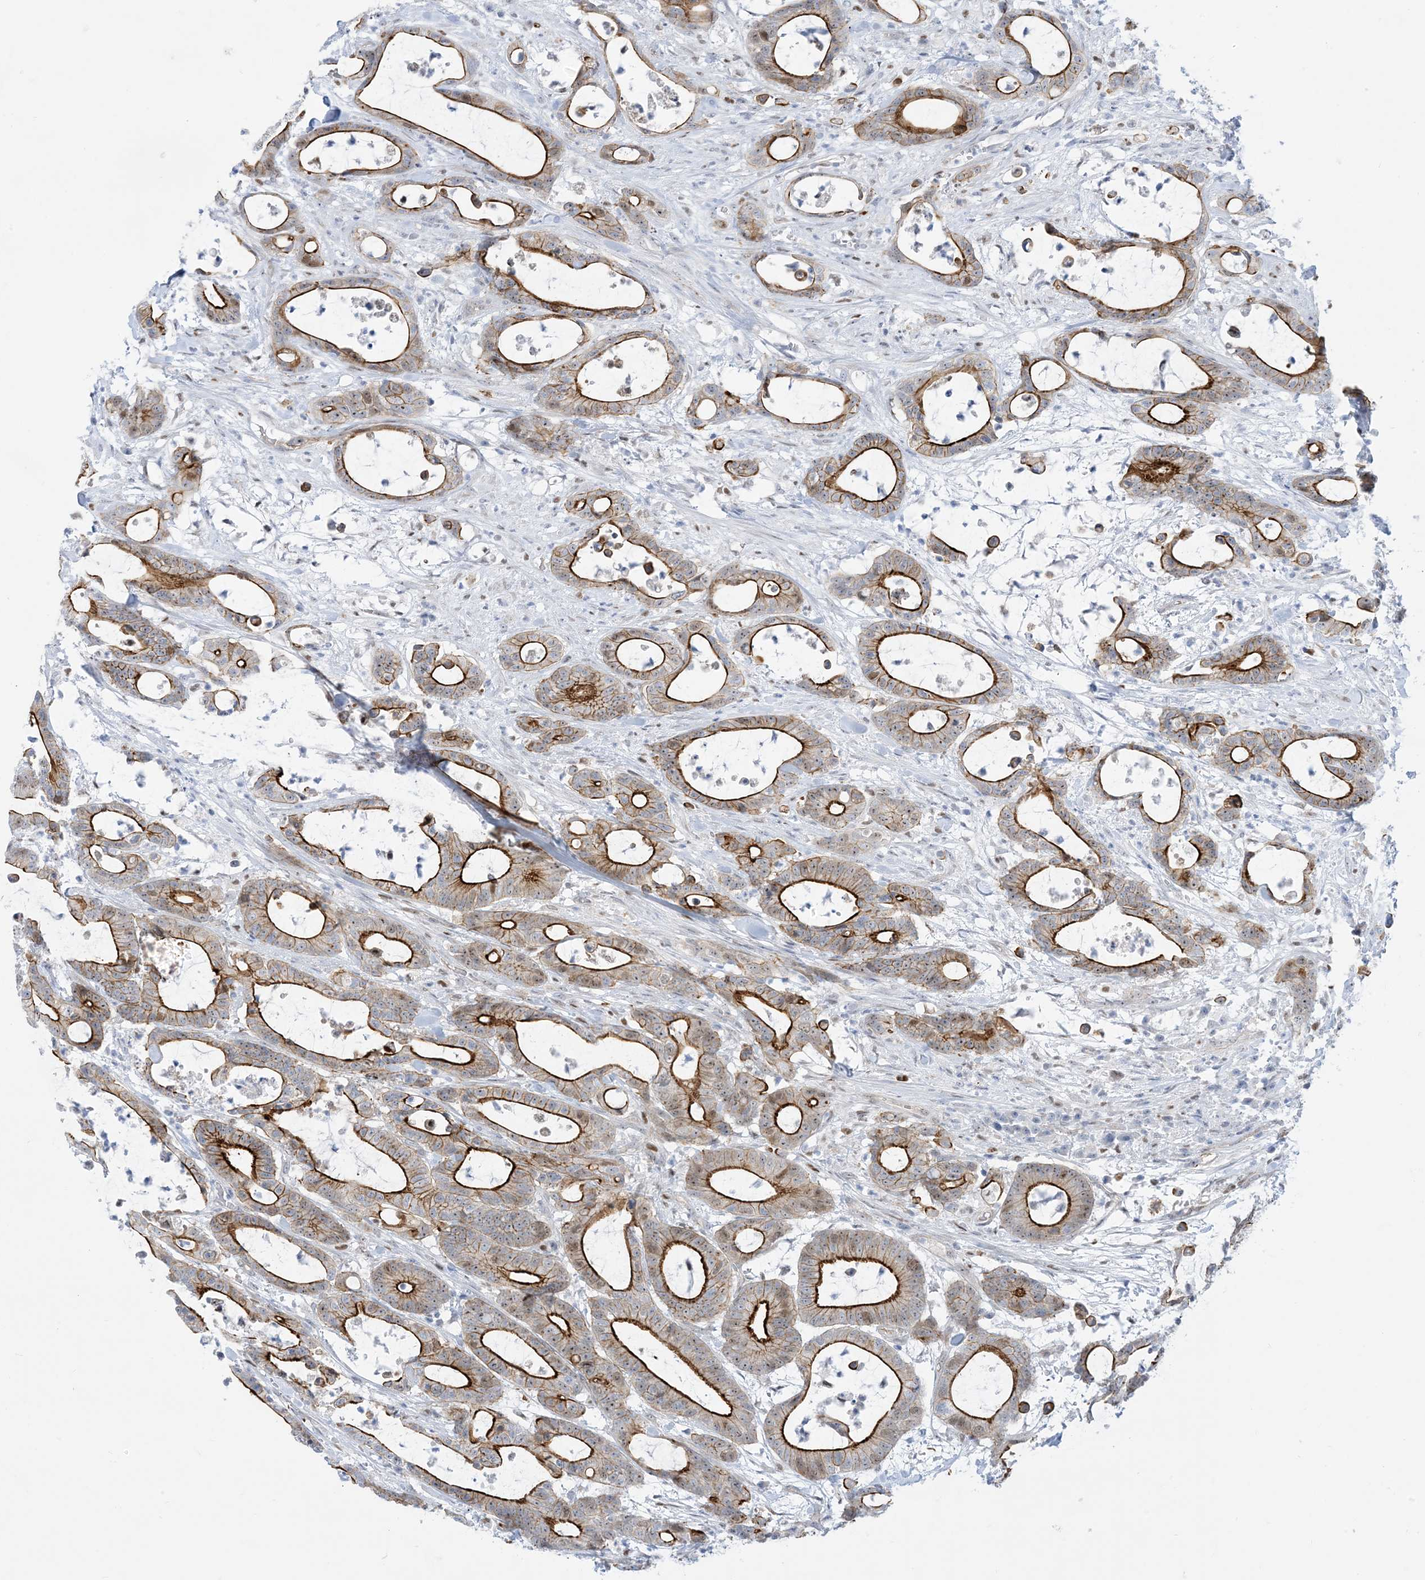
{"staining": {"intensity": "strong", "quantity": "25%-75%", "location": "cytoplasmic/membranous"}, "tissue": "colorectal cancer", "cell_type": "Tumor cells", "image_type": "cancer", "snomed": [{"axis": "morphology", "description": "Adenocarcinoma, NOS"}, {"axis": "topography", "description": "Colon"}], "caption": "Colorectal cancer (adenocarcinoma) was stained to show a protein in brown. There is high levels of strong cytoplasmic/membranous expression in about 25%-75% of tumor cells. (Brightfield microscopy of DAB IHC at high magnification).", "gene": "MARS2", "patient": {"sex": "female", "age": 84}}